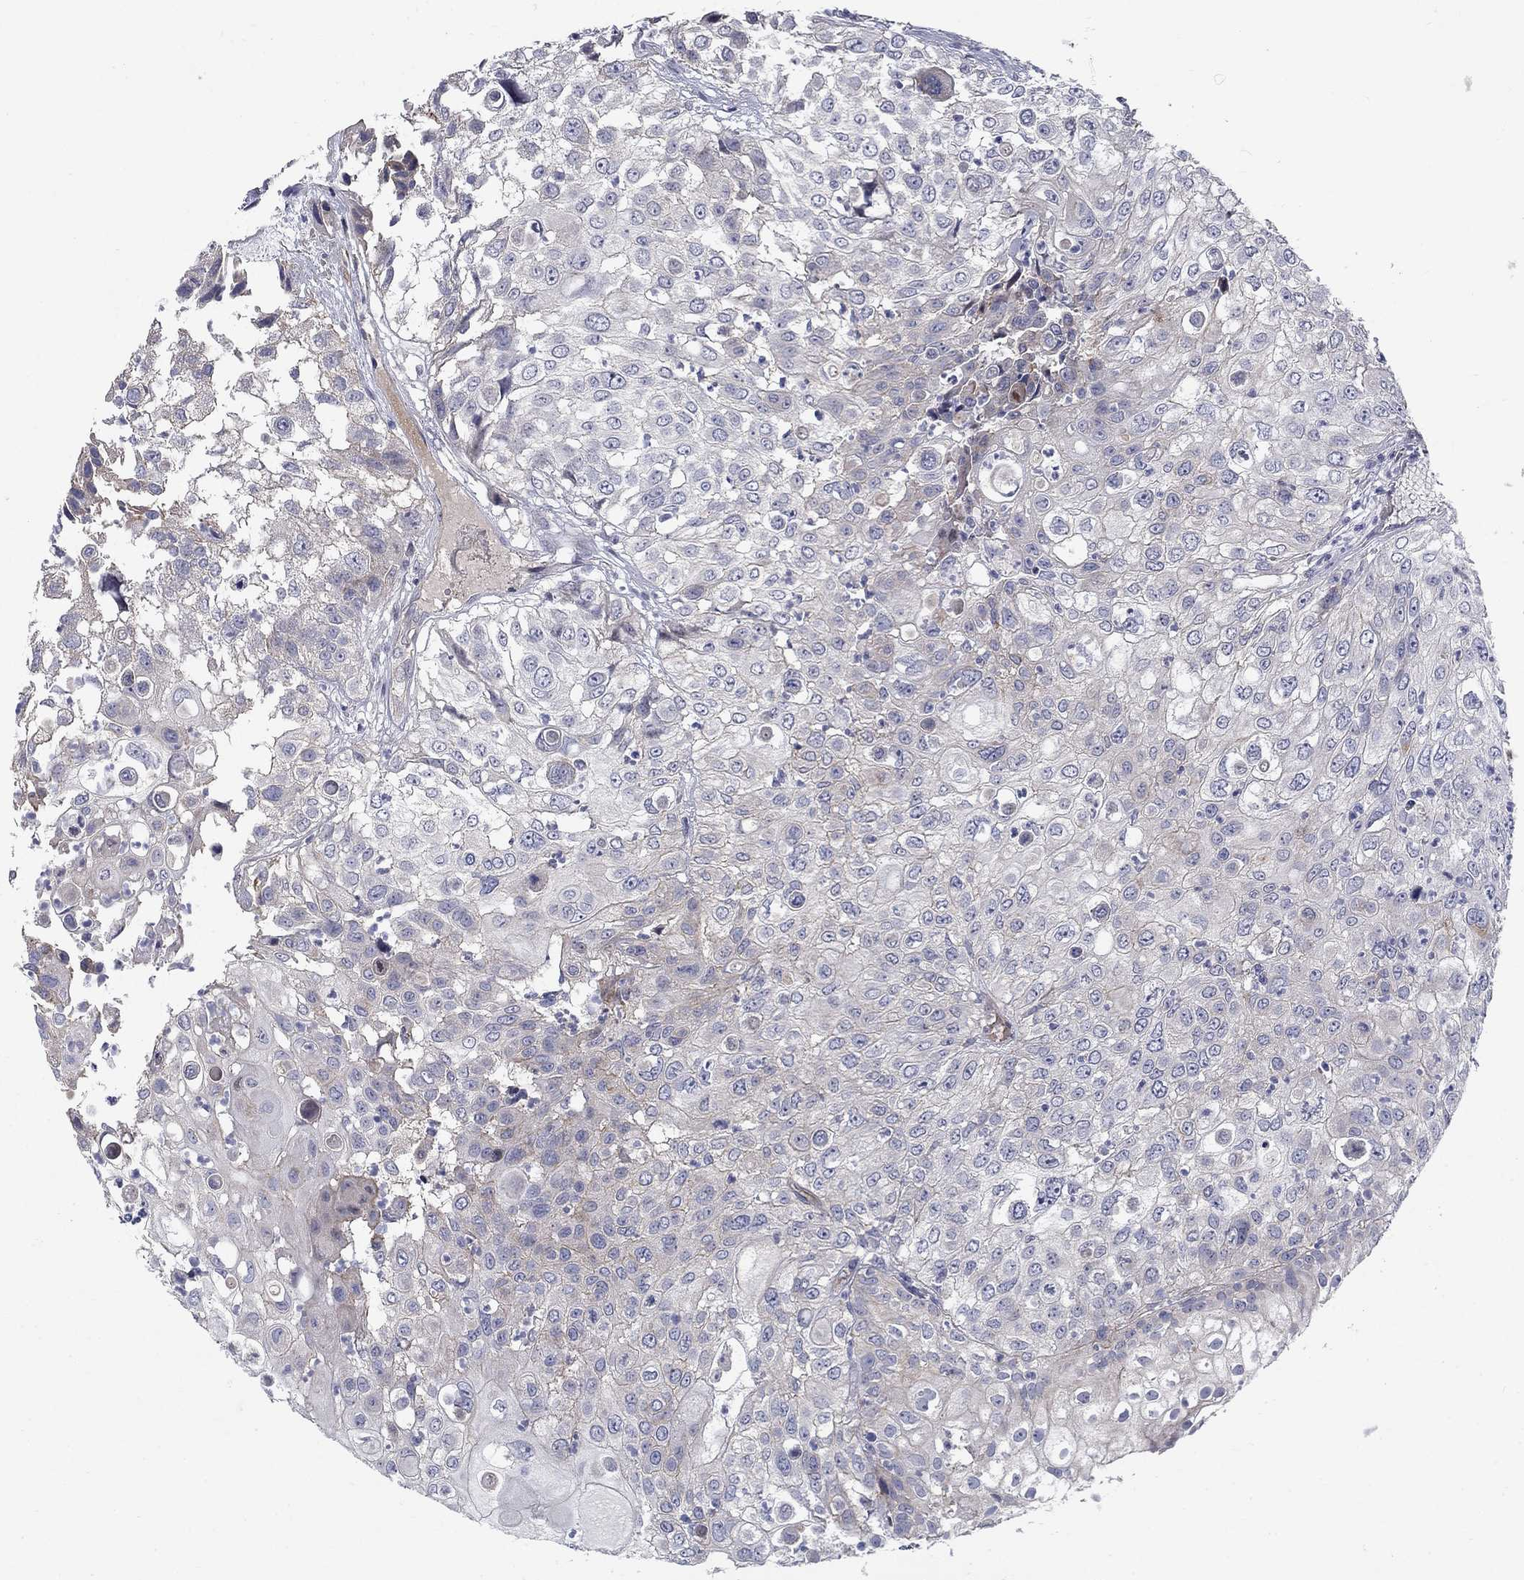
{"staining": {"intensity": "negative", "quantity": "none", "location": "none"}, "tissue": "urothelial cancer", "cell_type": "Tumor cells", "image_type": "cancer", "snomed": [{"axis": "morphology", "description": "Urothelial carcinoma, High grade"}, {"axis": "topography", "description": "Urinary bladder"}], "caption": "A histopathology image of urothelial carcinoma (high-grade) stained for a protein demonstrates no brown staining in tumor cells. Brightfield microscopy of IHC stained with DAB (brown) and hematoxylin (blue), captured at high magnification.", "gene": "SLC1A1", "patient": {"sex": "female", "age": 79}}